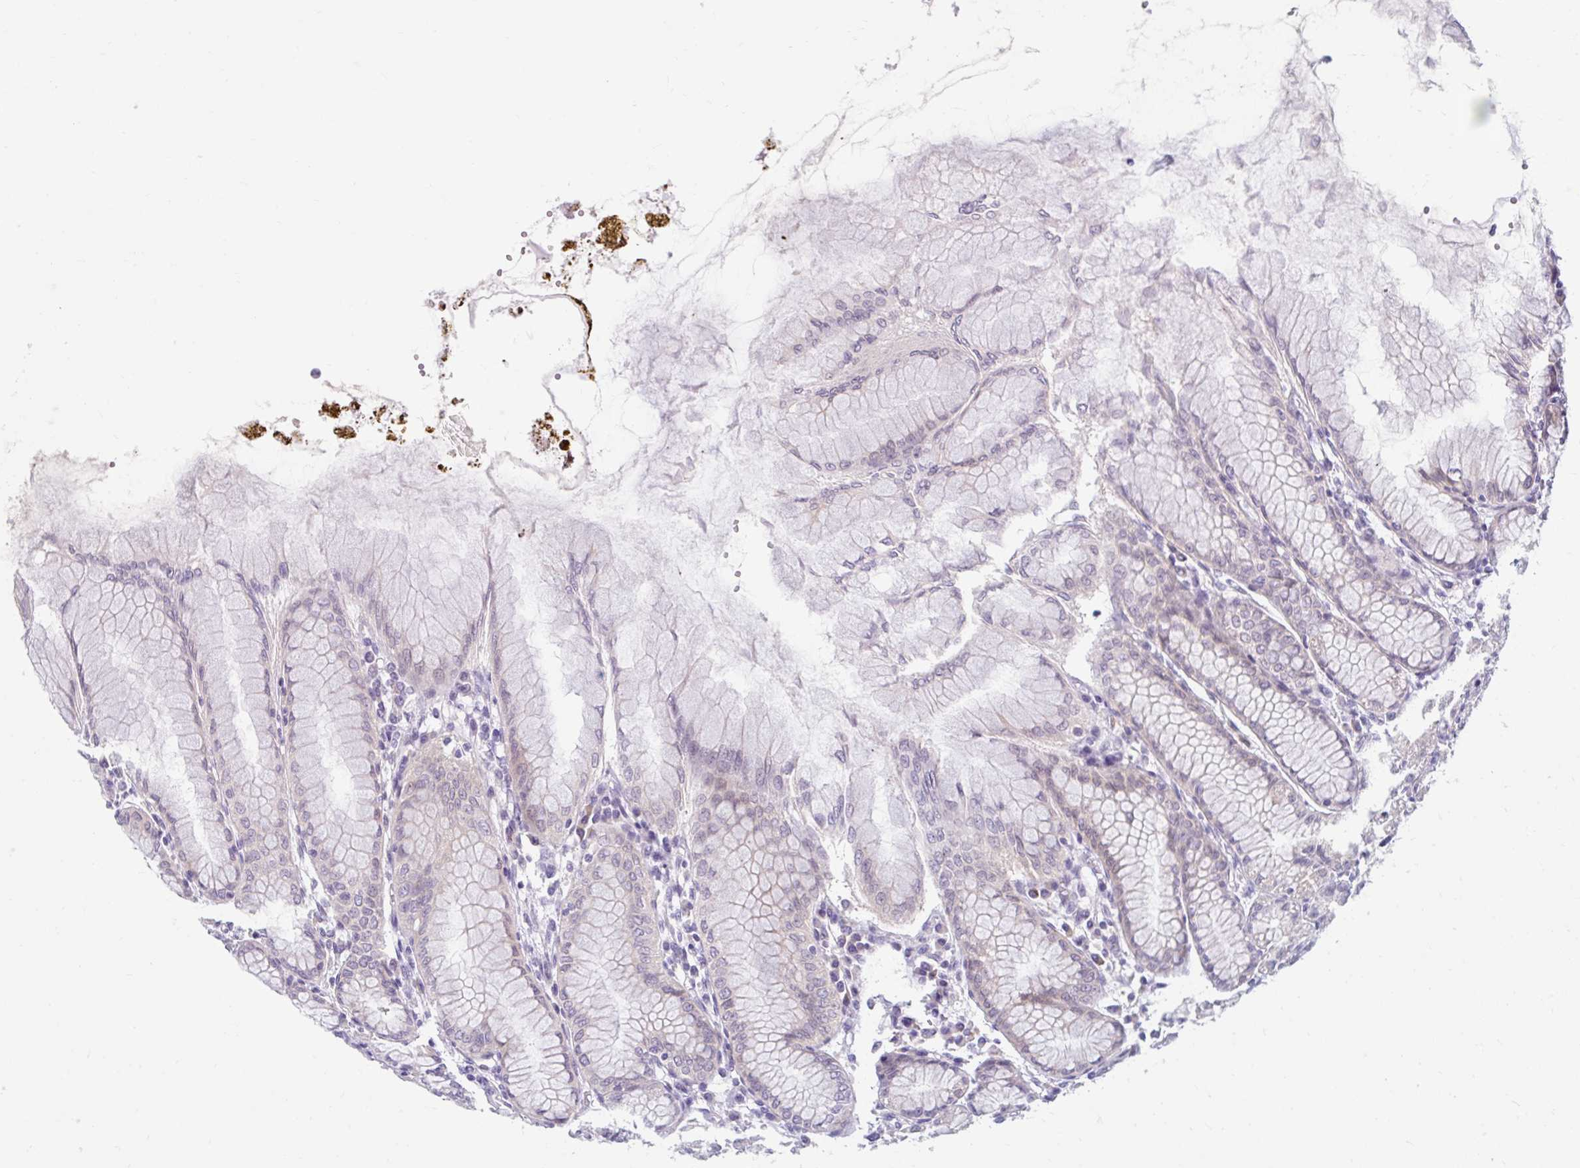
{"staining": {"intensity": "weak", "quantity": "<25%", "location": "cytoplasmic/membranous,nuclear"}, "tissue": "stomach", "cell_type": "Glandular cells", "image_type": "normal", "snomed": [{"axis": "morphology", "description": "Normal tissue, NOS"}, {"axis": "topography", "description": "Stomach"}], "caption": "Immunohistochemical staining of normal human stomach displays no significant positivity in glandular cells. (DAB (3,3'-diaminobenzidine) IHC visualized using brightfield microscopy, high magnification).", "gene": "FAM153A", "patient": {"sex": "female", "age": 57}}